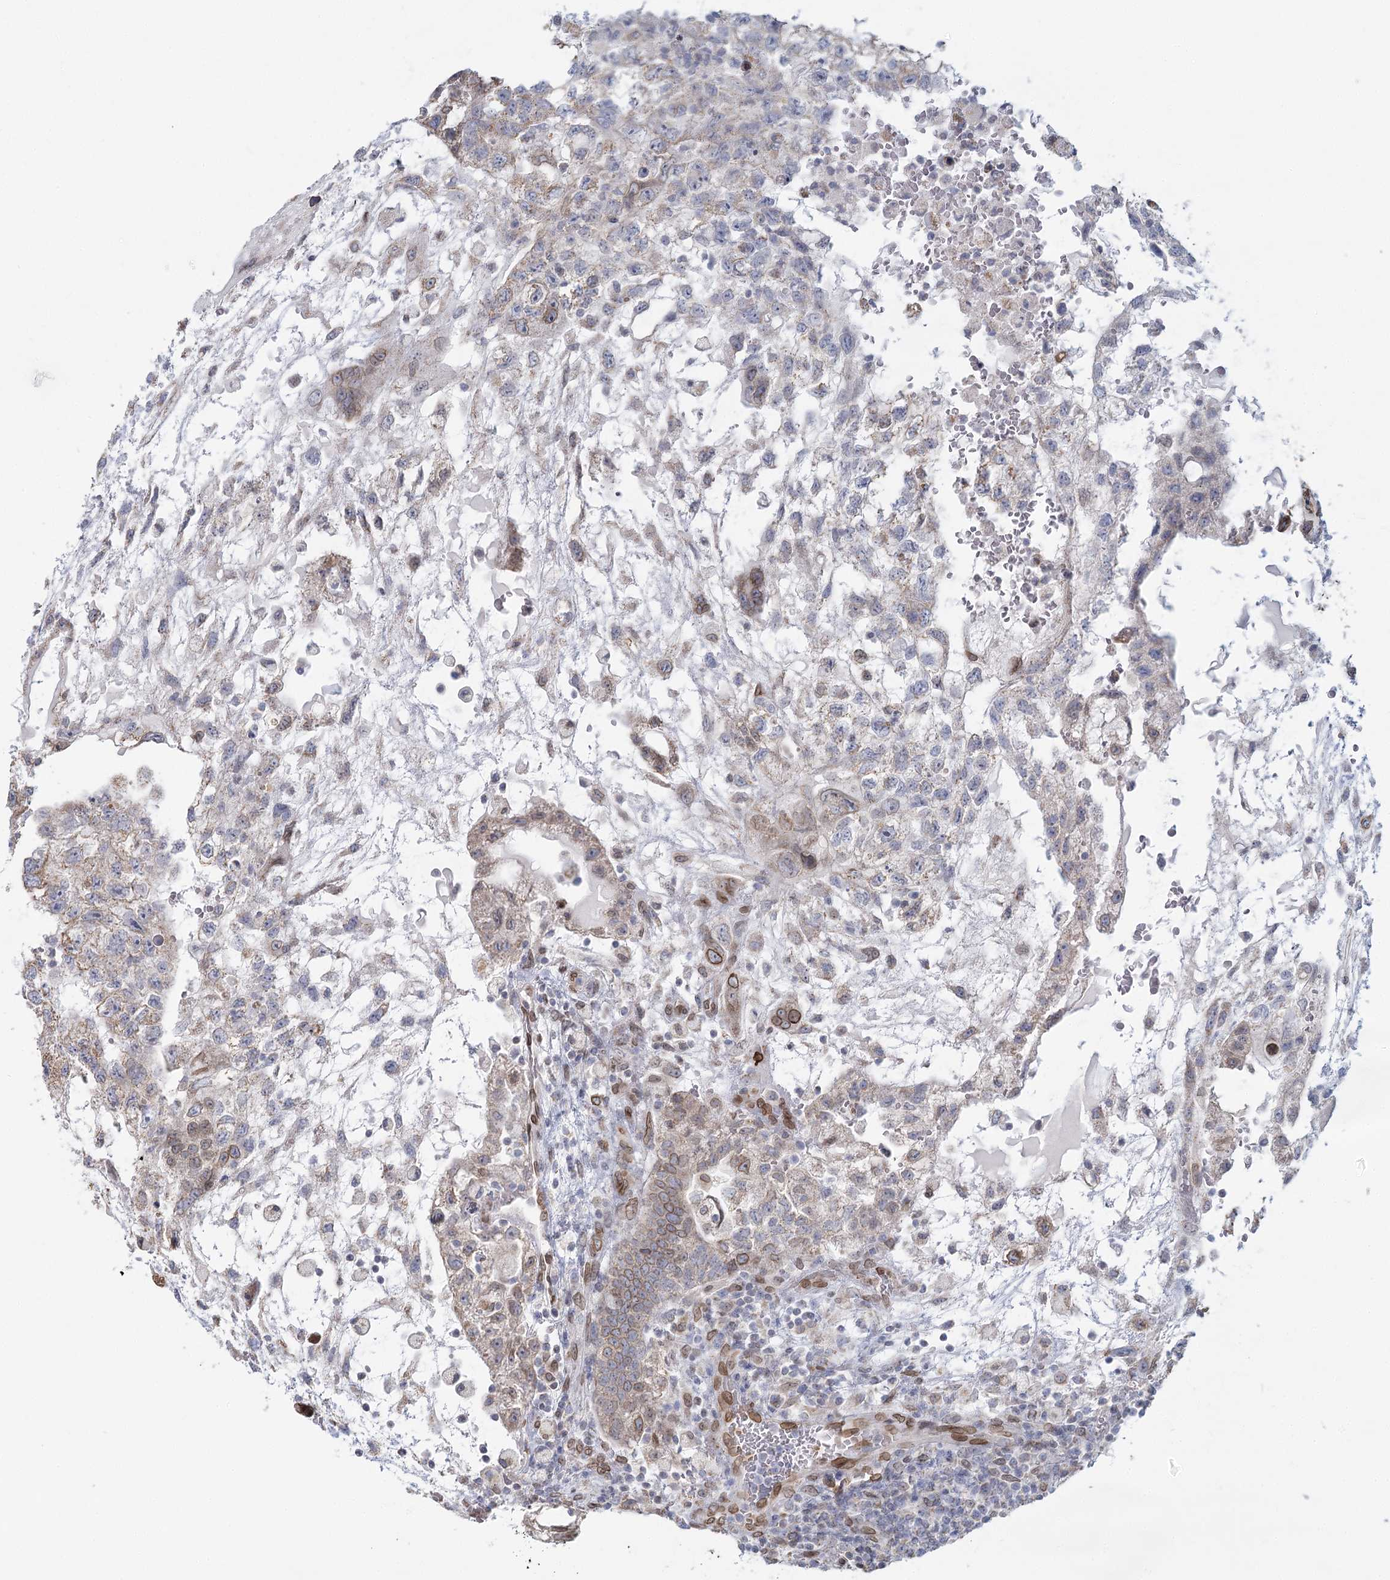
{"staining": {"intensity": "moderate", "quantity": "<25%", "location": "nuclear"}, "tissue": "testis cancer", "cell_type": "Tumor cells", "image_type": "cancer", "snomed": [{"axis": "morphology", "description": "Carcinoma, Embryonal, NOS"}, {"axis": "topography", "description": "Testis"}], "caption": "Embryonal carcinoma (testis) tissue displays moderate nuclear staining in about <25% of tumor cells, visualized by immunohistochemistry.", "gene": "VWA5A", "patient": {"sex": "male", "age": 36}}